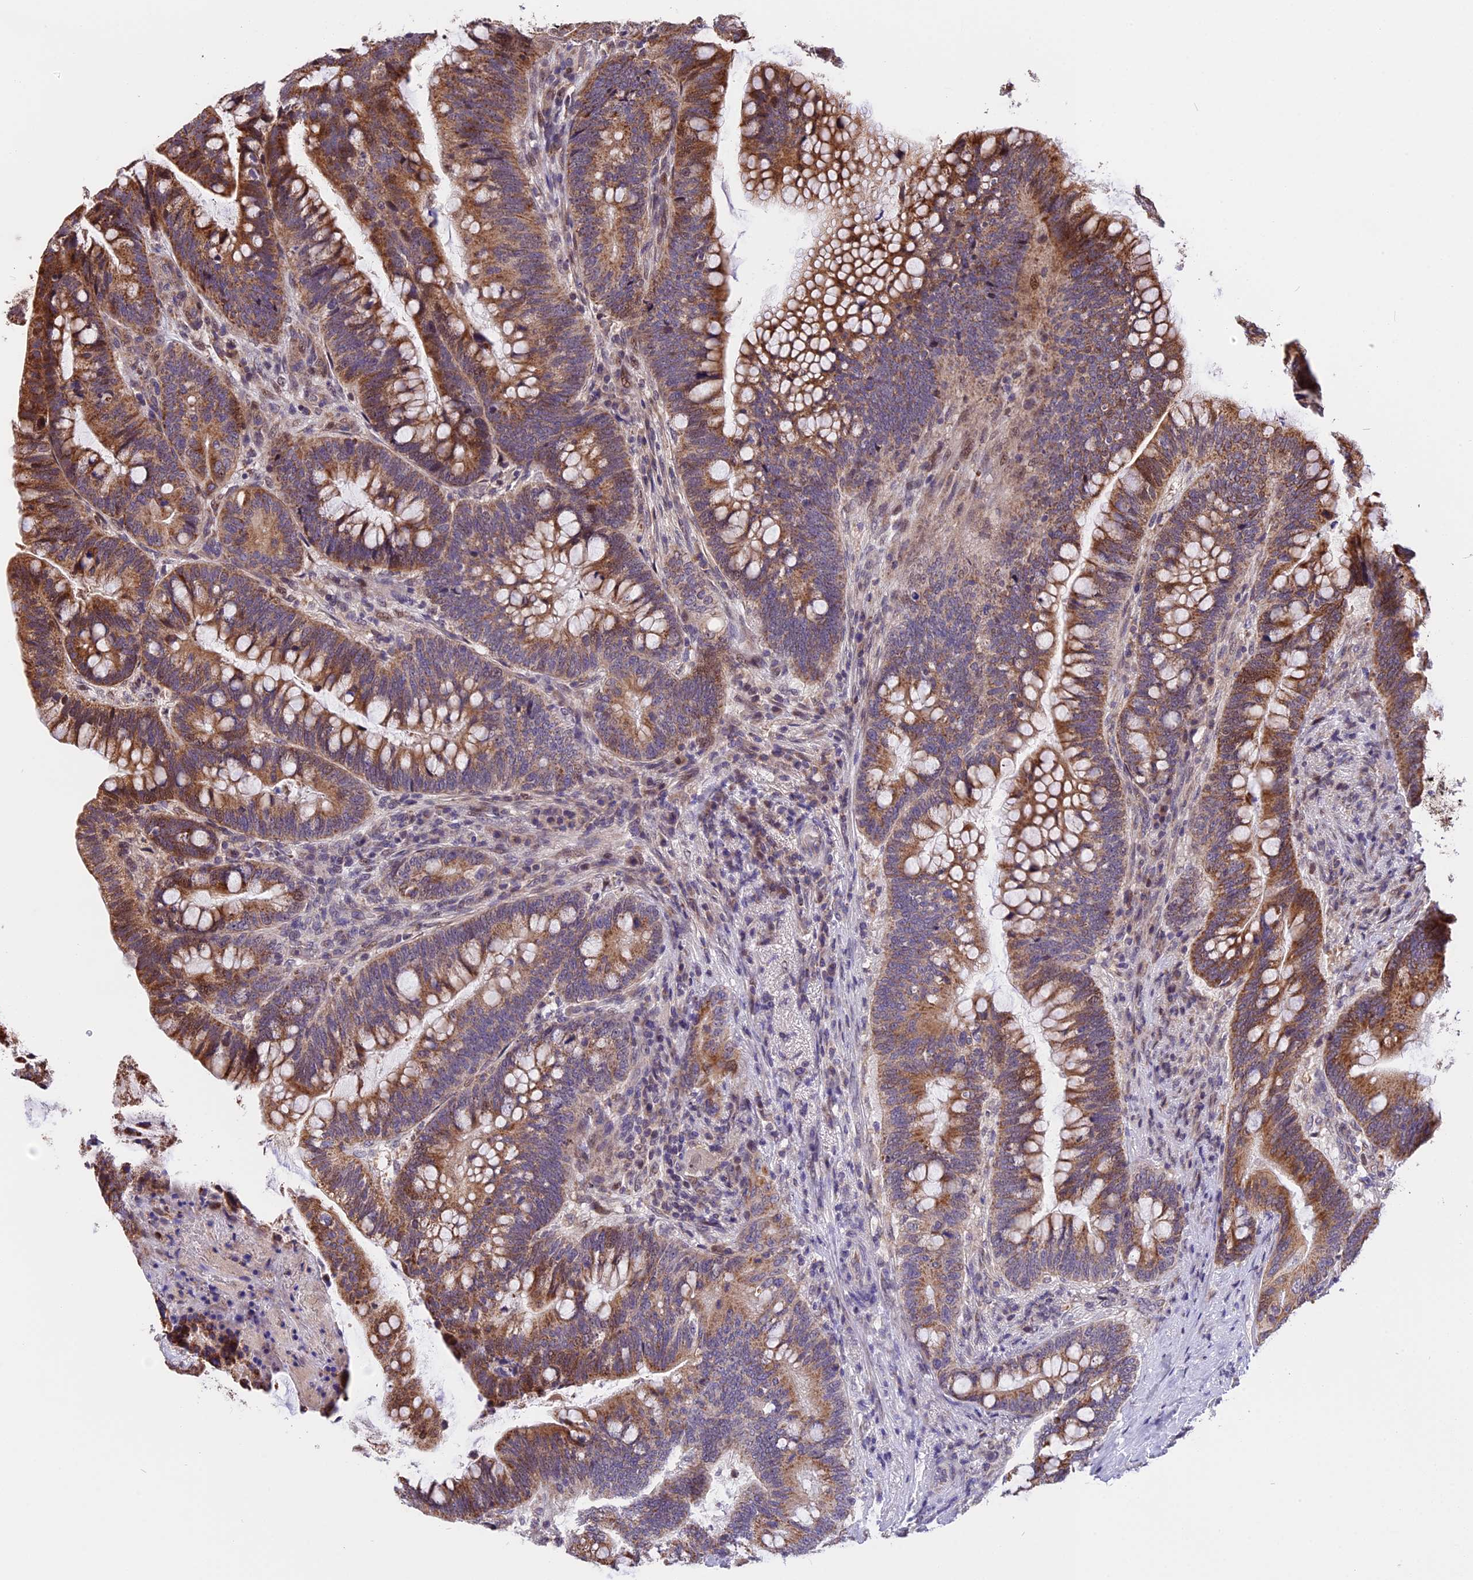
{"staining": {"intensity": "moderate", "quantity": ">75%", "location": "cytoplasmic/membranous"}, "tissue": "colorectal cancer", "cell_type": "Tumor cells", "image_type": "cancer", "snomed": [{"axis": "morphology", "description": "Adenocarcinoma, NOS"}, {"axis": "topography", "description": "Colon"}], "caption": "Protein expression analysis of adenocarcinoma (colorectal) demonstrates moderate cytoplasmic/membranous expression in about >75% of tumor cells.", "gene": "RERGL", "patient": {"sex": "female", "age": 66}}